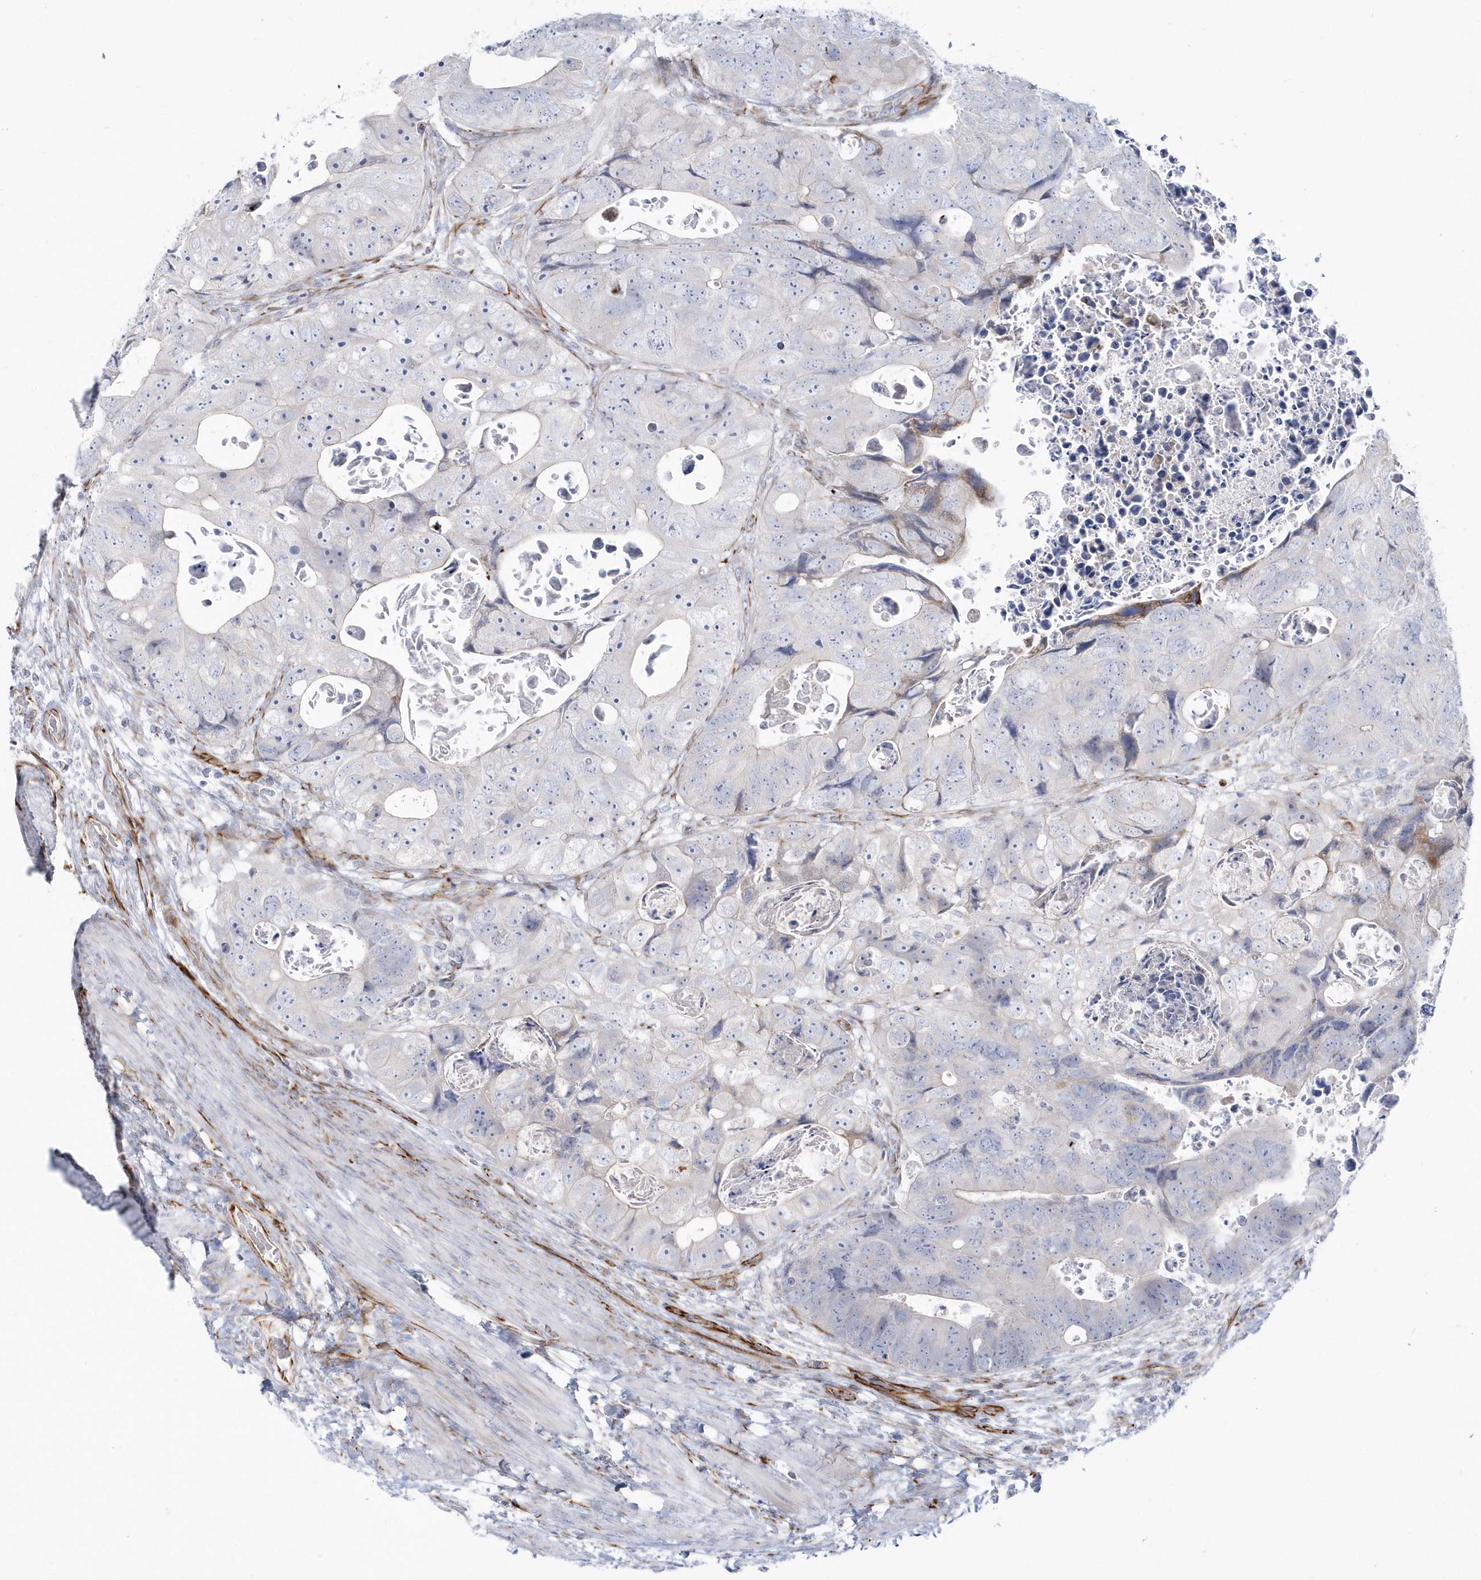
{"staining": {"intensity": "negative", "quantity": "none", "location": "none"}, "tissue": "colorectal cancer", "cell_type": "Tumor cells", "image_type": "cancer", "snomed": [{"axis": "morphology", "description": "Adenocarcinoma, NOS"}, {"axis": "topography", "description": "Rectum"}], "caption": "Tumor cells show no significant staining in colorectal cancer.", "gene": "PPIL6", "patient": {"sex": "male", "age": 59}}